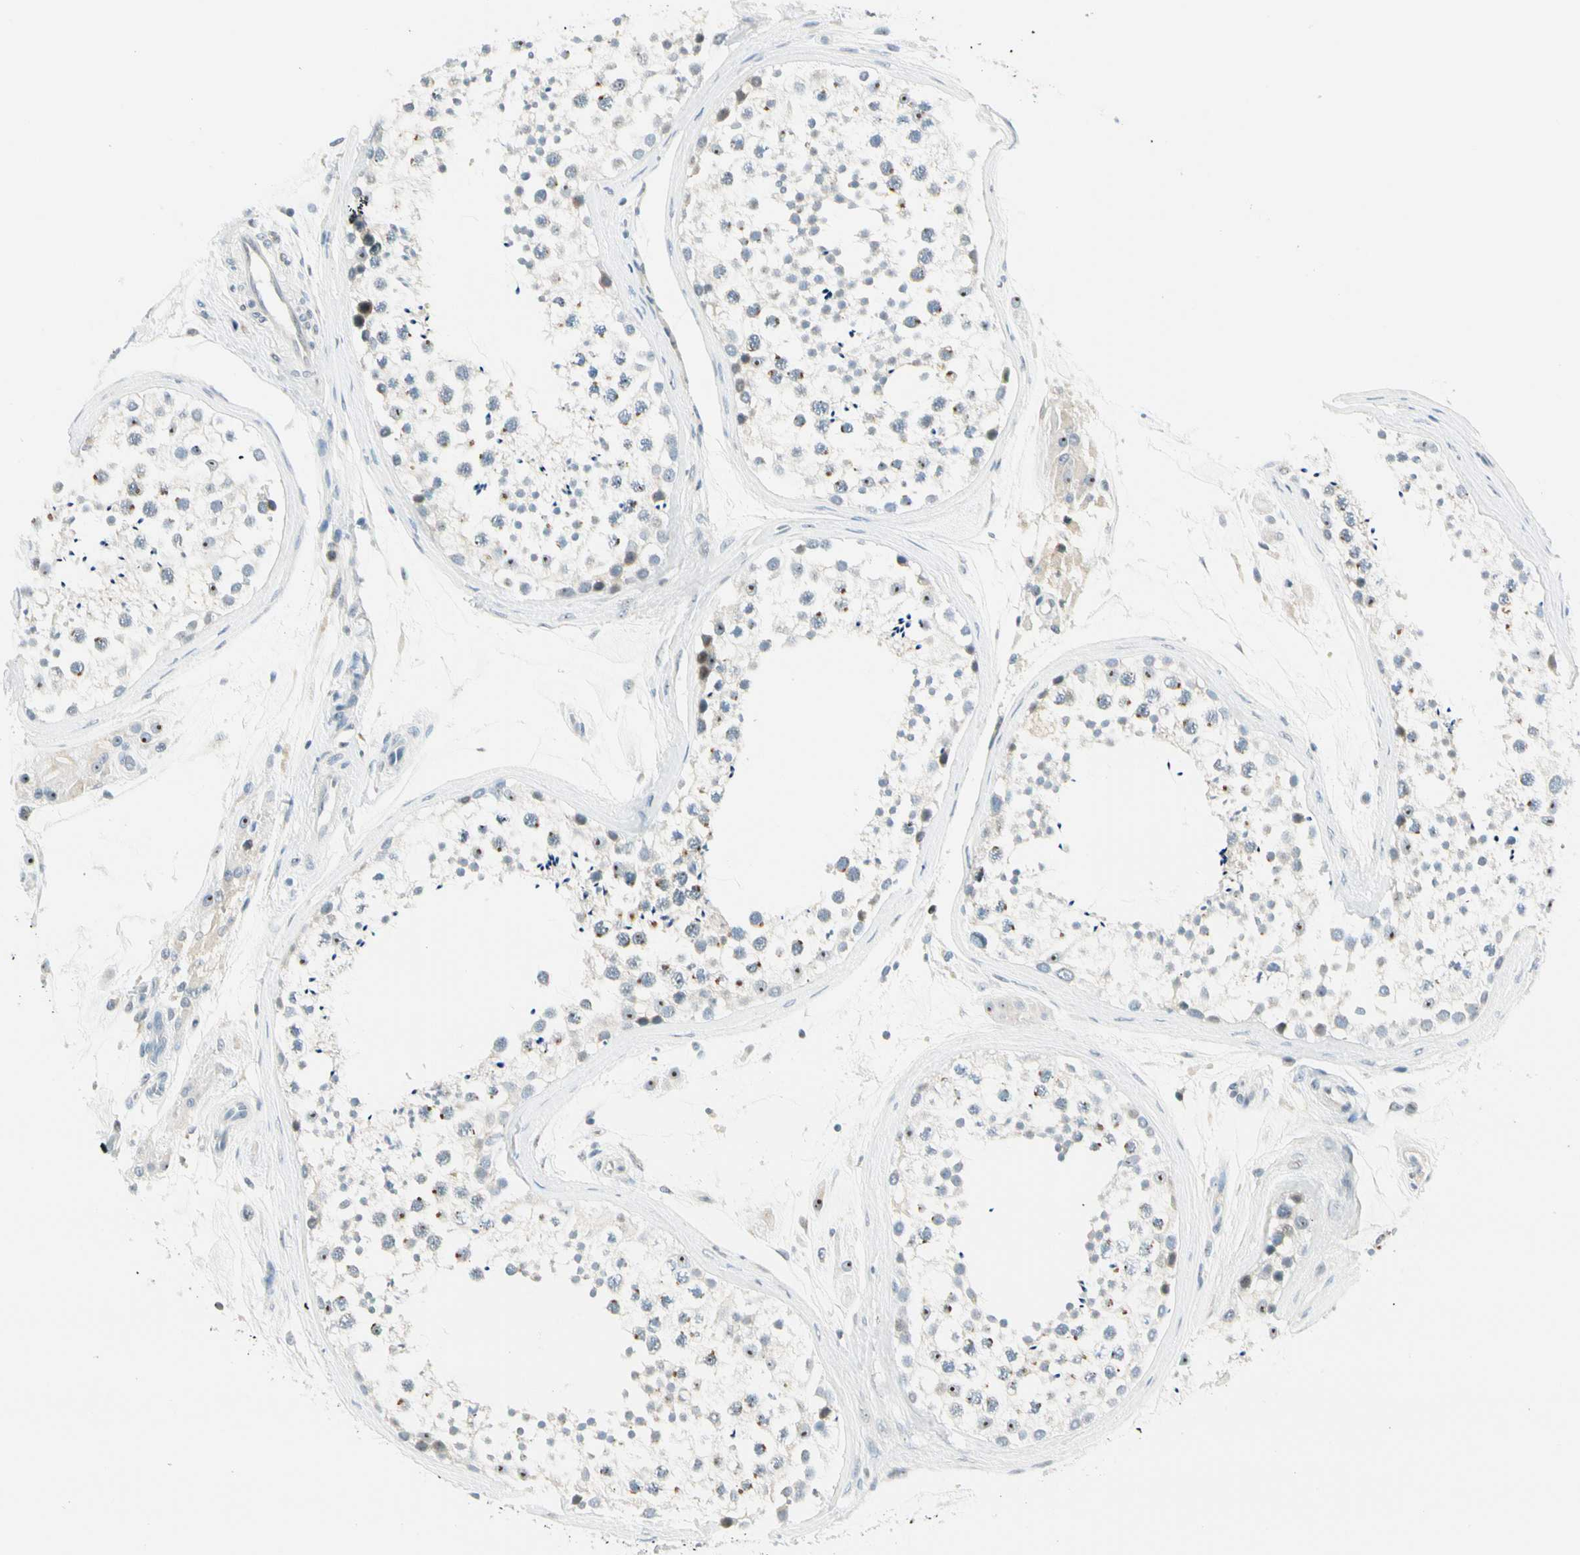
{"staining": {"intensity": "moderate", "quantity": "<25%", "location": "nuclear"}, "tissue": "testis", "cell_type": "Cells in seminiferous ducts", "image_type": "normal", "snomed": [{"axis": "morphology", "description": "Normal tissue, NOS"}, {"axis": "topography", "description": "Testis"}], "caption": "Testis was stained to show a protein in brown. There is low levels of moderate nuclear positivity in approximately <25% of cells in seminiferous ducts.", "gene": "ZSCAN1", "patient": {"sex": "male", "age": 46}}